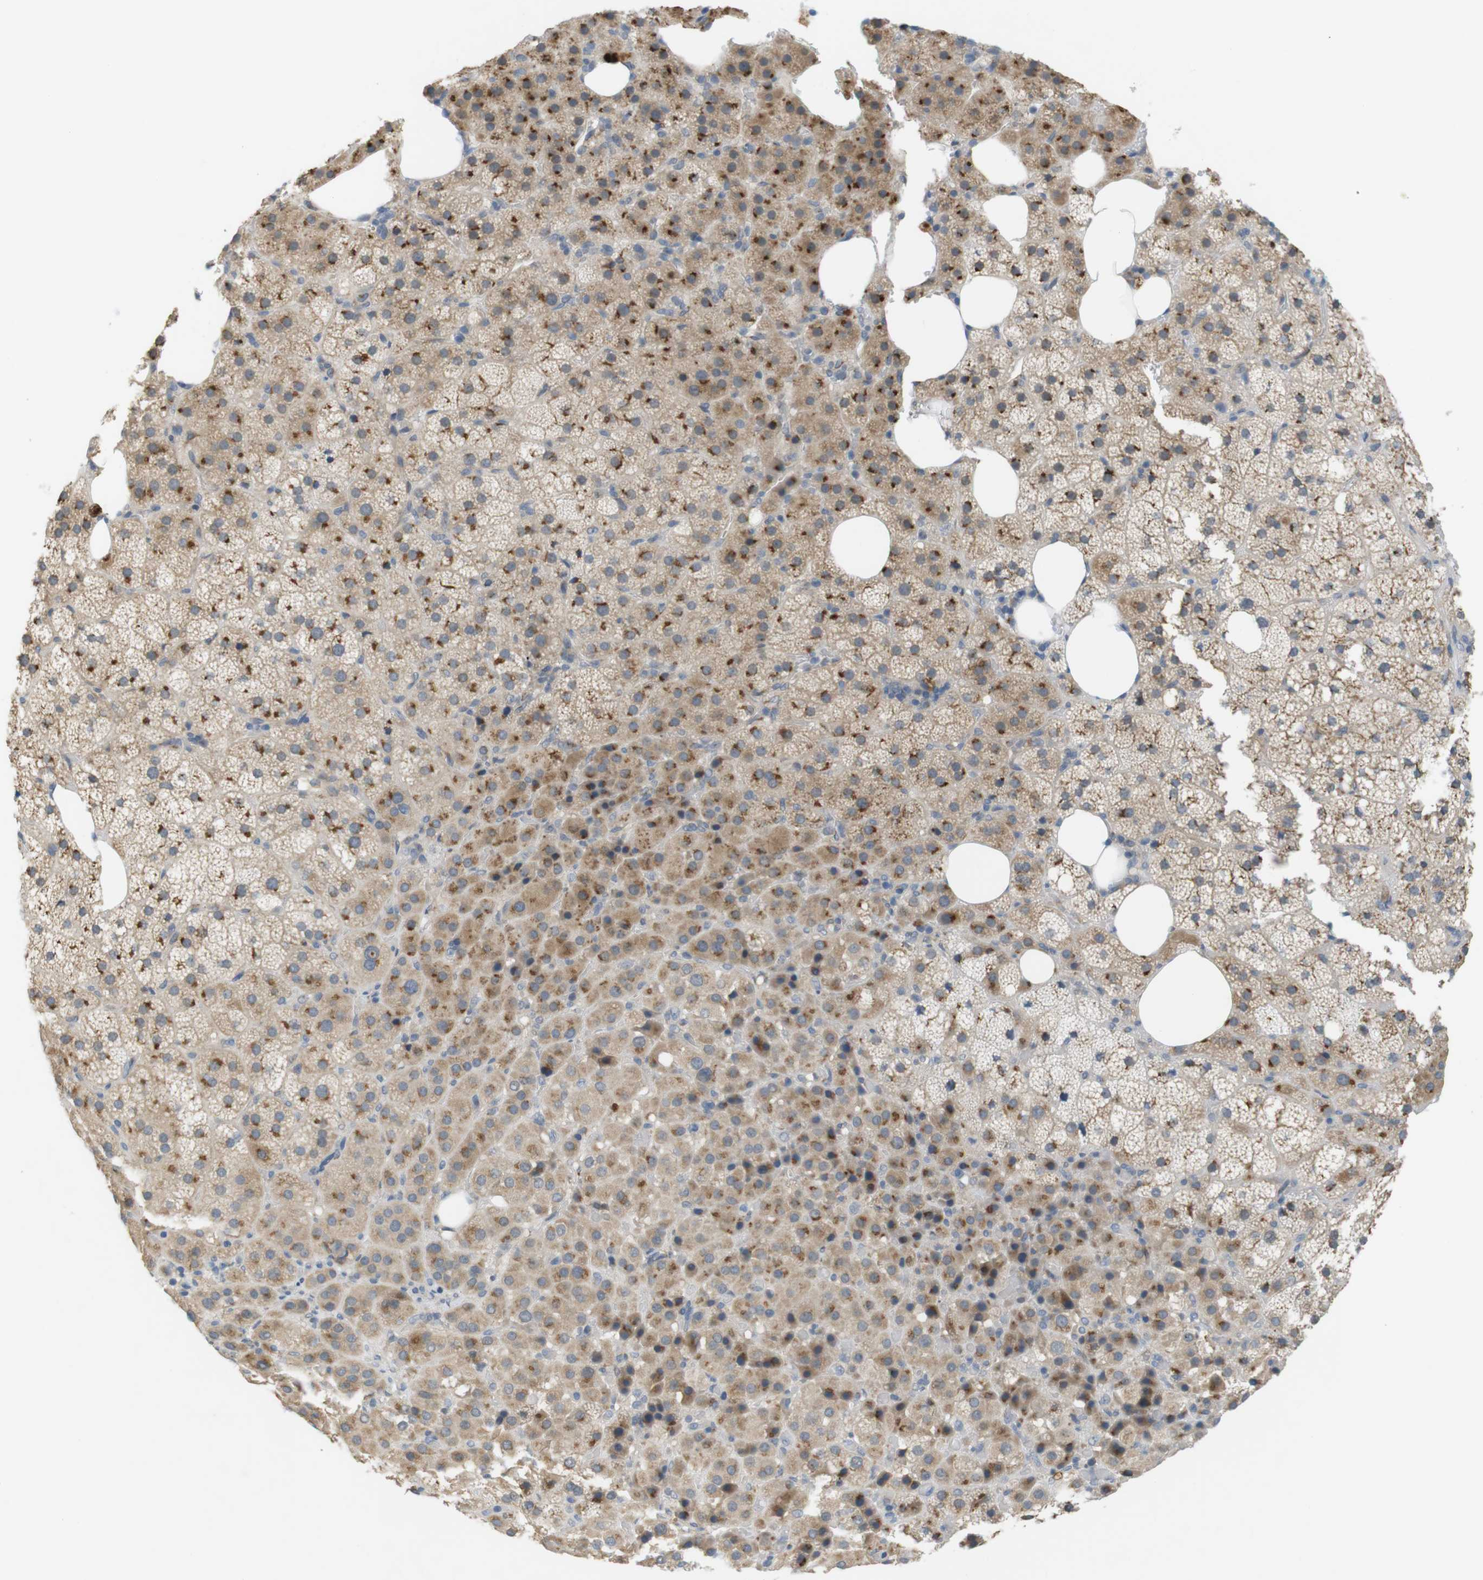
{"staining": {"intensity": "moderate", "quantity": ">75%", "location": "cytoplasmic/membranous"}, "tissue": "adrenal gland", "cell_type": "Glandular cells", "image_type": "normal", "snomed": [{"axis": "morphology", "description": "Normal tissue, NOS"}, {"axis": "topography", "description": "Adrenal gland"}], "caption": "An image of adrenal gland stained for a protein reveals moderate cytoplasmic/membranous brown staining in glandular cells. The staining was performed using DAB, with brown indicating positive protein expression. Nuclei are stained blue with hematoxylin.", "gene": "YIPF3", "patient": {"sex": "female", "age": 59}}